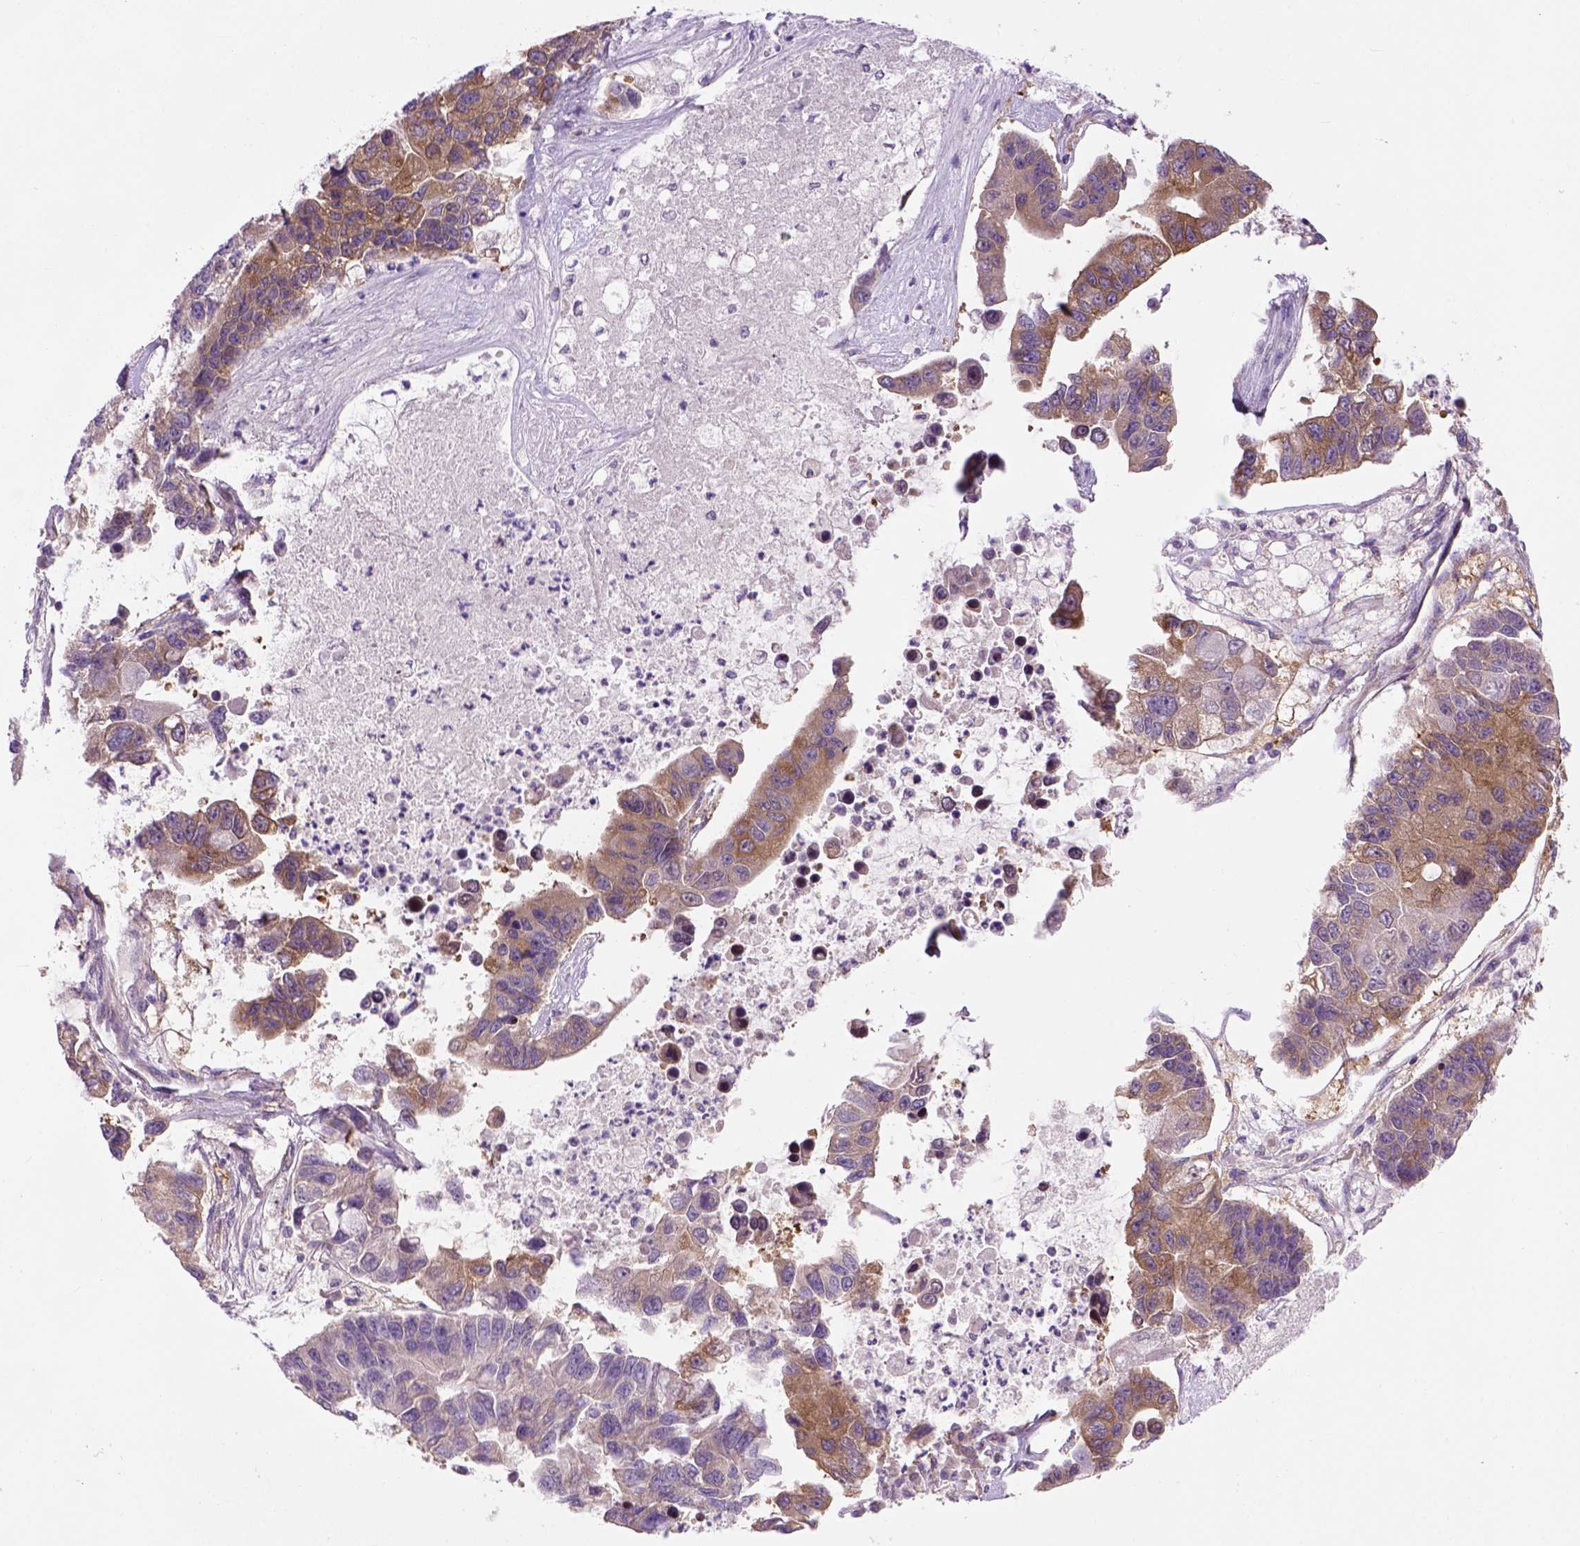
{"staining": {"intensity": "moderate", "quantity": ">75%", "location": "cytoplasmic/membranous"}, "tissue": "lung cancer", "cell_type": "Tumor cells", "image_type": "cancer", "snomed": [{"axis": "morphology", "description": "Adenocarcinoma, NOS"}, {"axis": "topography", "description": "Bronchus"}, {"axis": "topography", "description": "Lung"}], "caption": "Adenocarcinoma (lung) was stained to show a protein in brown. There is medium levels of moderate cytoplasmic/membranous expression in approximately >75% of tumor cells. The protein is shown in brown color, while the nuclei are stained blue.", "gene": "CASKIN2", "patient": {"sex": "female", "age": 51}}